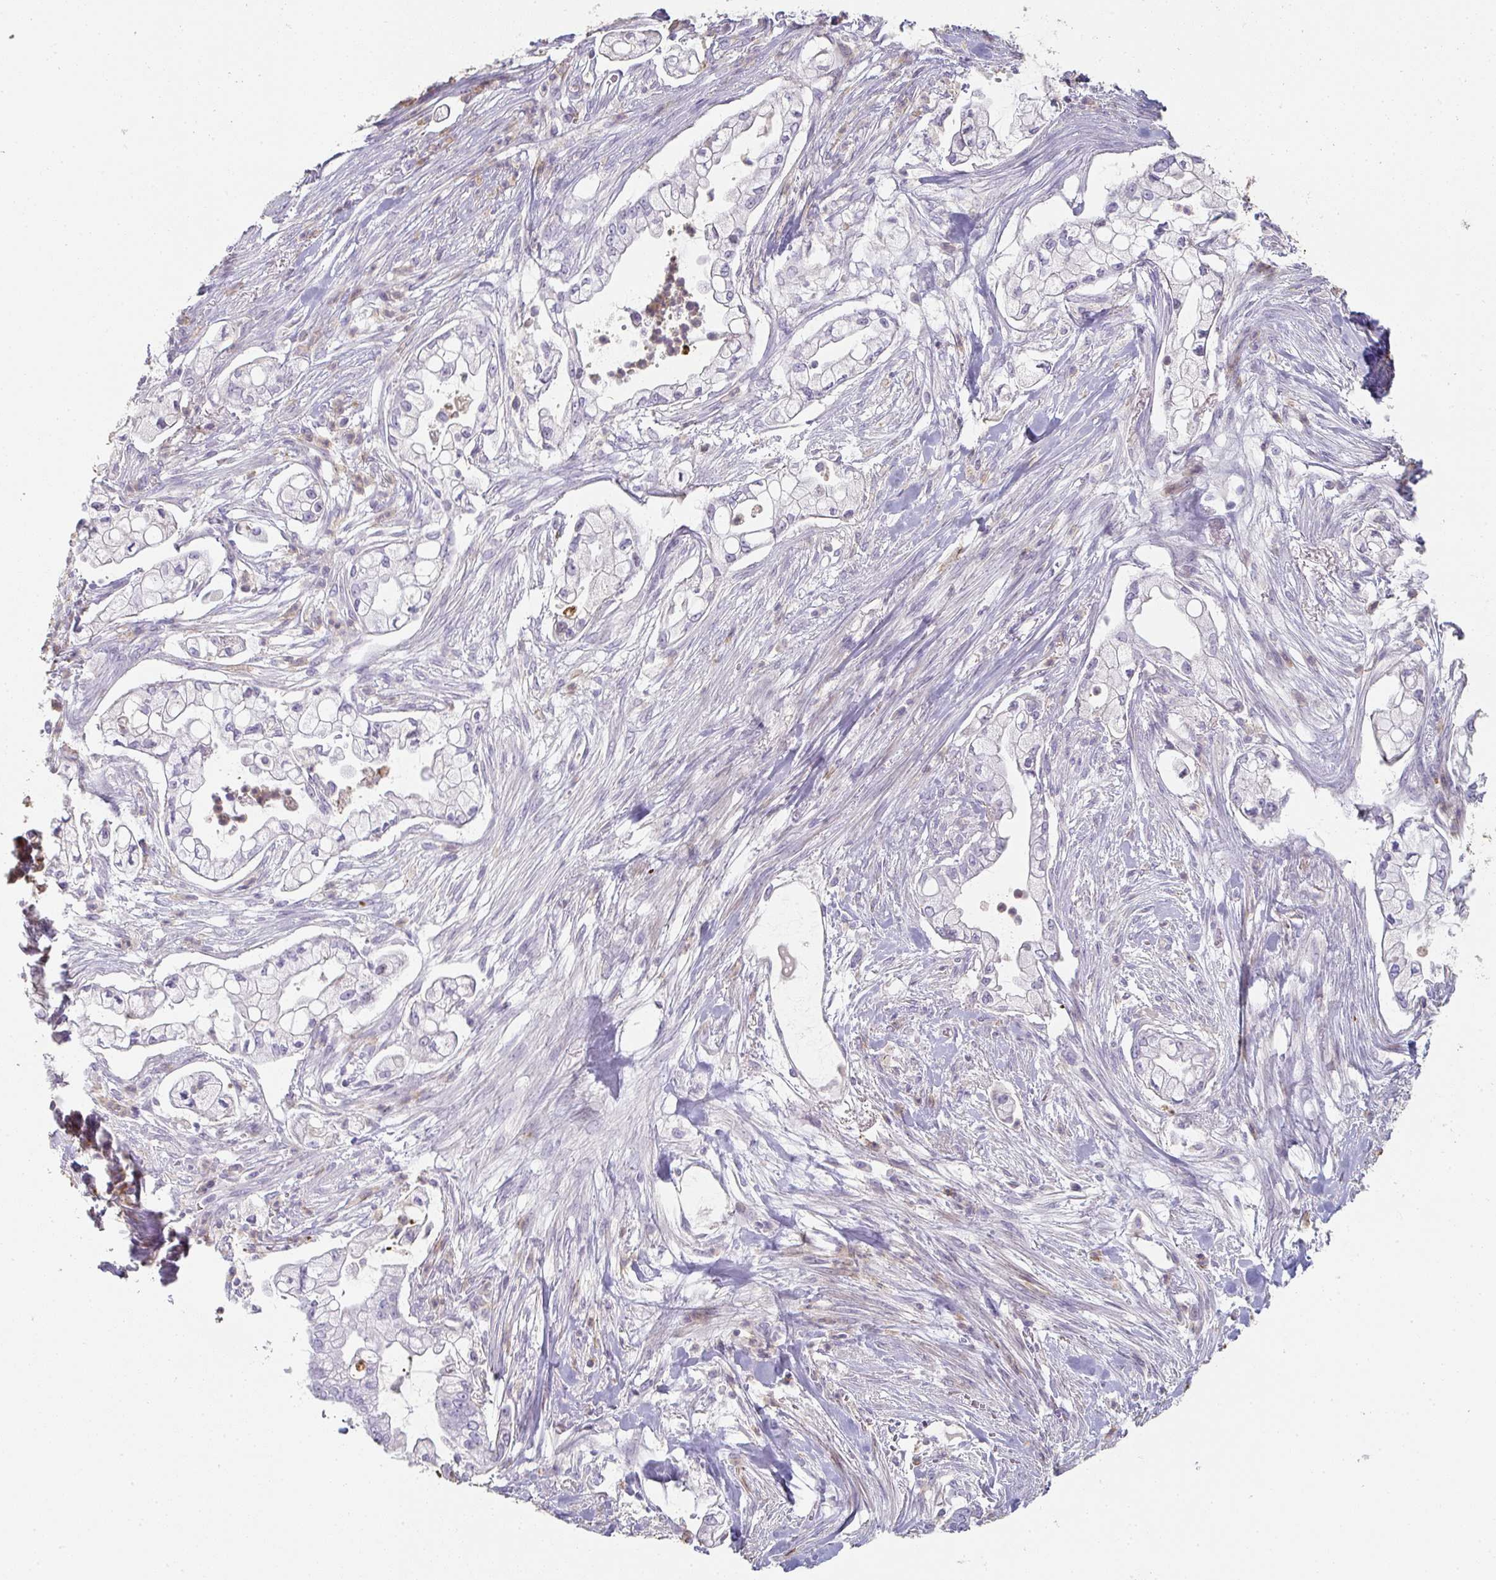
{"staining": {"intensity": "negative", "quantity": "none", "location": "none"}, "tissue": "pancreatic cancer", "cell_type": "Tumor cells", "image_type": "cancer", "snomed": [{"axis": "morphology", "description": "Adenocarcinoma, NOS"}, {"axis": "topography", "description": "Pancreas"}], "caption": "Human pancreatic cancer (adenocarcinoma) stained for a protein using immunohistochemistry (IHC) shows no staining in tumor cells.", "gene": "A1CF", "patient": {"sex": "female", "age": 69}}